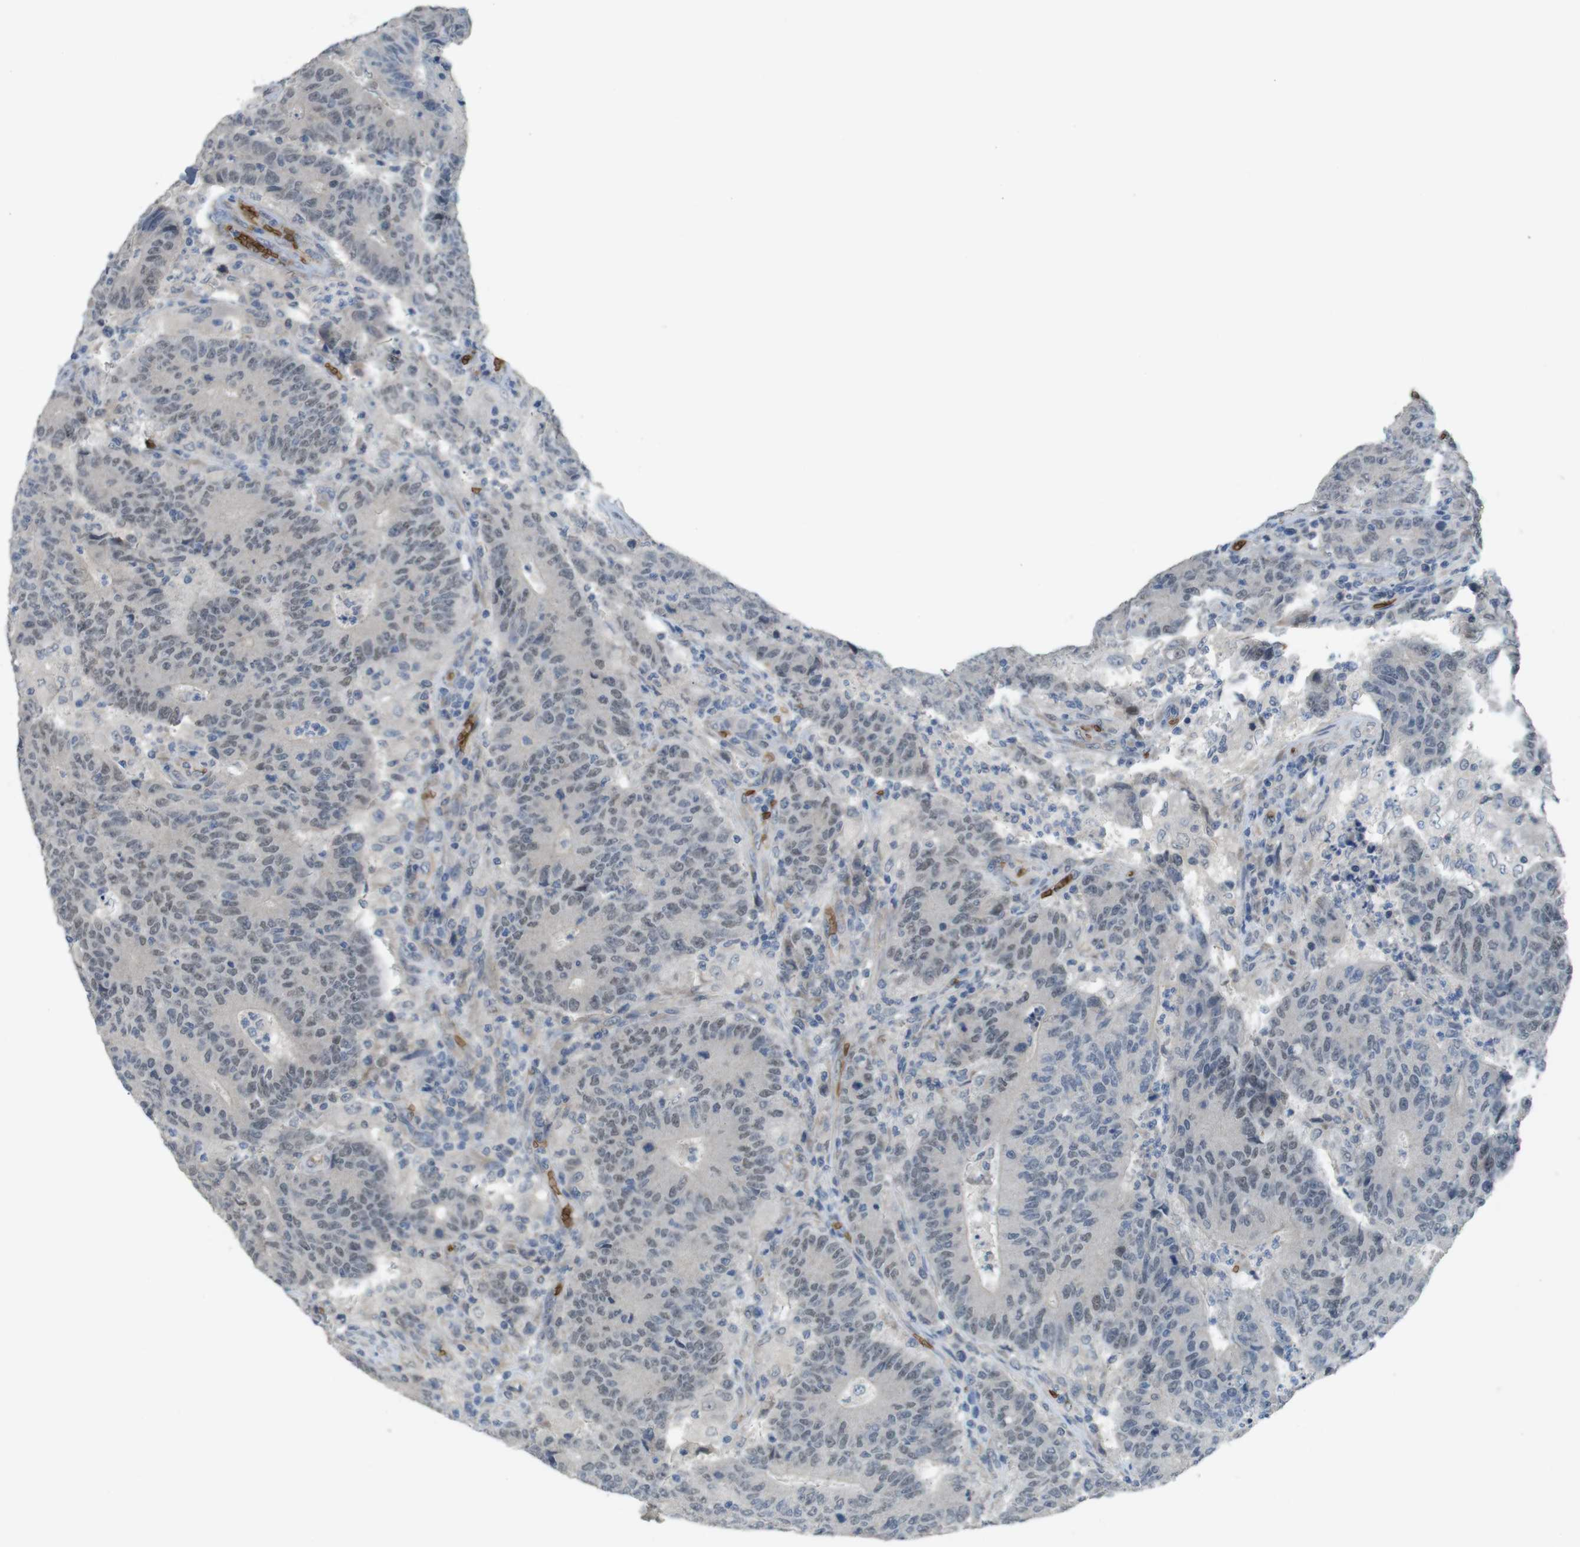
{"staining": {"intensity": "negative", "quantity": "none", "location": "none"}, "tissue": "colorectal cancer", "cell_type": "Tumor cells", "image_type": "cancer", "snomed": [{"axis": "morphology", "description": "Normal tissue, NOS"}, {"axis": "morphology", "description": "Adenocarcinoma, NOS"}, {"axis": "topography", "description": "Colon"}], "caption": "The immunohistochemistry photomicrograph has no significant staining in tumor cells of colorectal cancer (adenocarcinoma) tissue. Brightfield microscopy of immunohistochemistry (IHC) stained with DAB (3,3'-diaminobenzidine) (brown) and hematoxylin (blue), captured at high magnification.", "gene": "GYPA", "patient": {"sex": "female", "age": 75}}